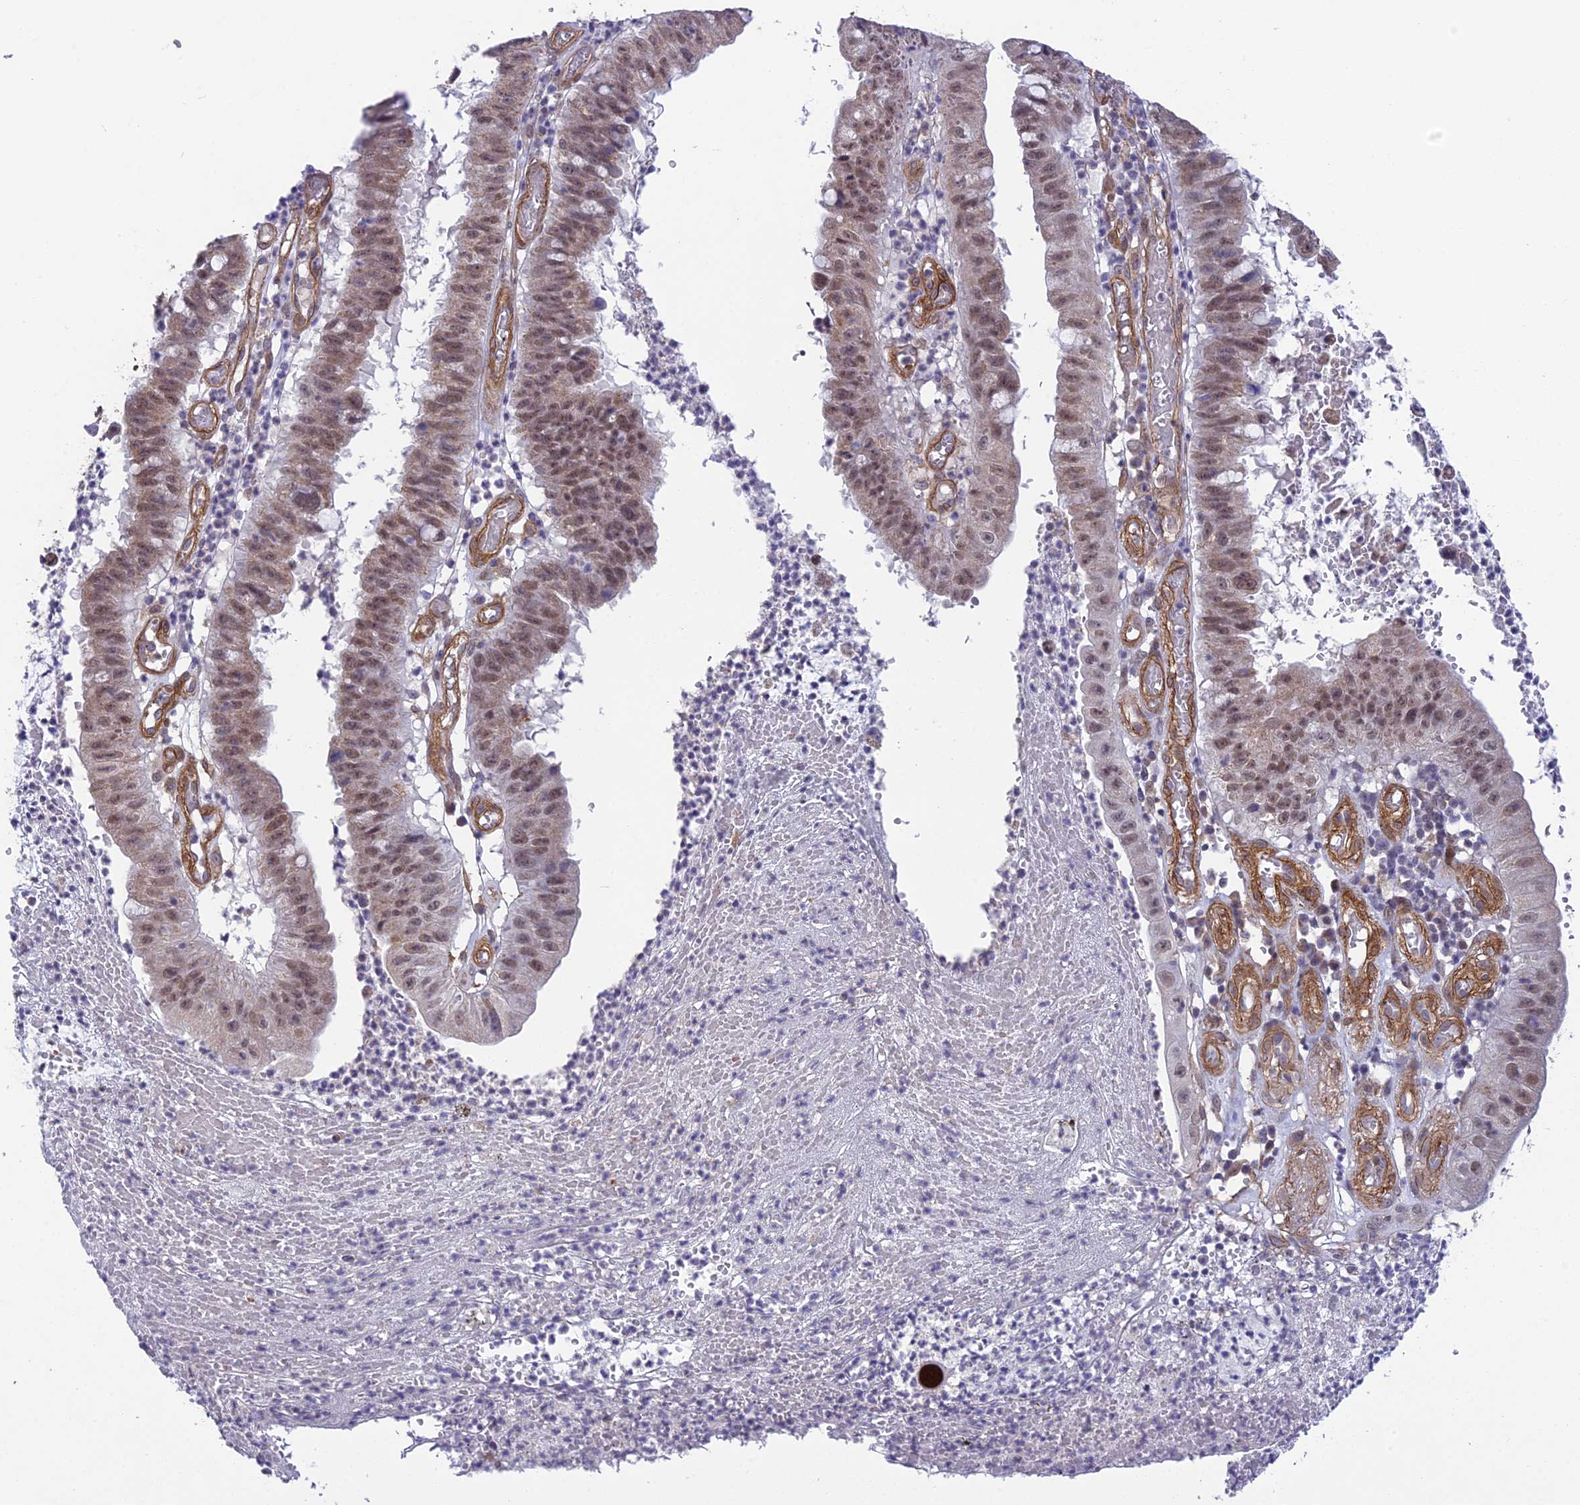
{"staining": {"intensity": "weak", "quantity": ">75%", "location": "nuclear"}, "tissue": "stomach cancer", "cell_type": "Tumor cells", "image_type": "cancer", "snomed": [{"axis": "morphology", "description": "Adenocarcinoma, NOS"}, {"axis": "topography", "description": "Stomach"}], "caption": "IHC (DAB (3,3'-diaminobenzidine)) staining of human stomach adenocarcinoma demonstrates weak nuclear protein expression in approximately >75% of tumor cells. (IHC, brightfield microscopy, high magnification).", "gene": "TNS1", "patient": {"sex": "male", "age": 59}}